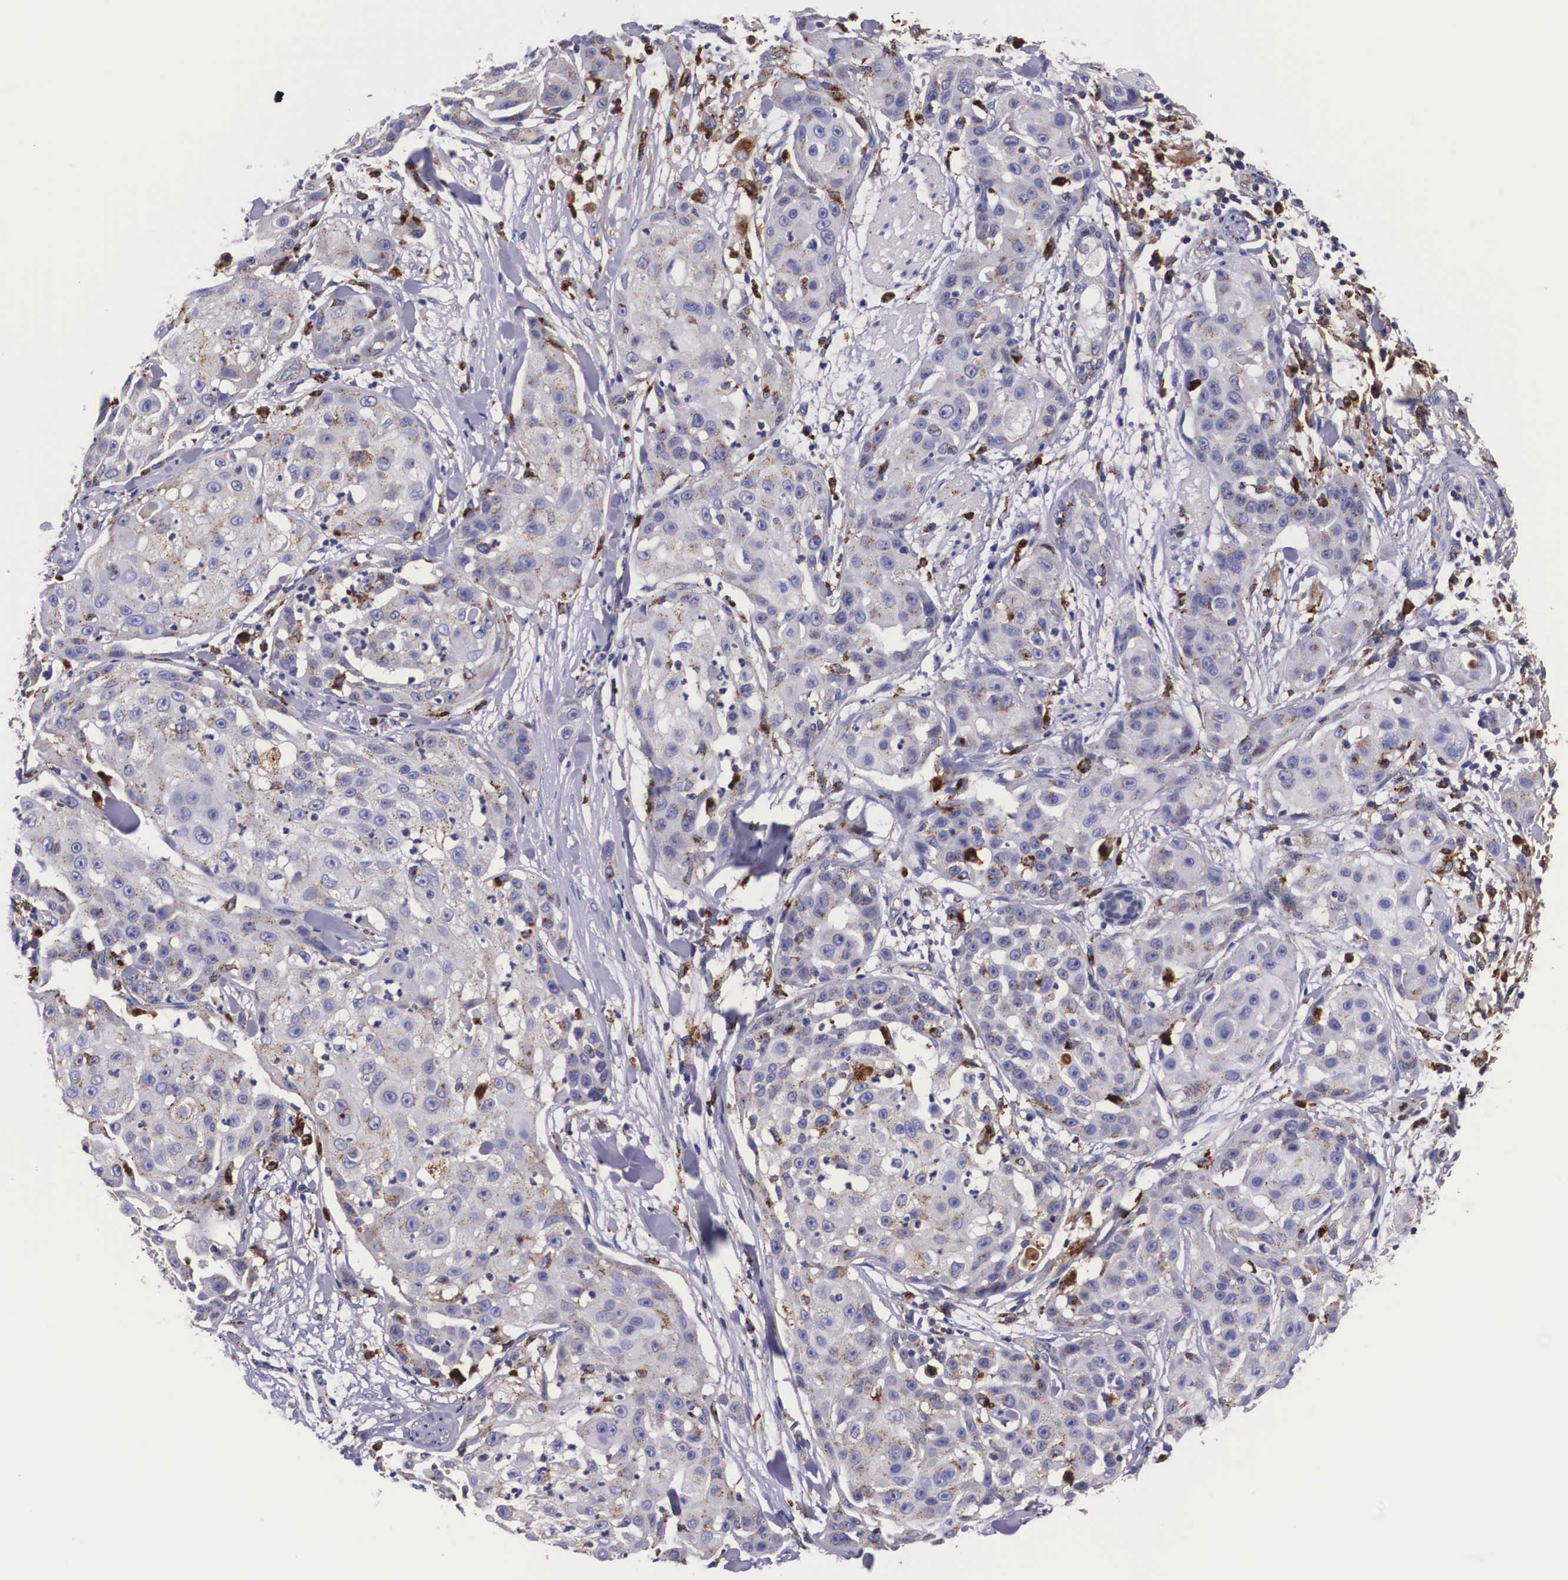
{"staining": {"intensity": "weak", "quantity": "25%-75%", "location": "cytoplasmic/membranous"}, "tissue": "skin cancer", "cell_type": "Tumor cells", "image_type": "cancer", "snomed": [{"axis": "morphology", "description": "Squamous cell carcinoma, NOS"}, {"axis": "topography", "description": "Skin"}], "caption": "Brown immunohistochemical staining in squamous cell carcinoma (skin) displays weak cytoplasmic/membranous staining in approximately 25%-75% of tumor cells. Using DAB (3,3'-diaminobenzidine) (brown) and hematoxylin (blue) stains, captured at high magnification using brightfield microscopy.", "gene": "NAGA", "patient": {"sex": "female", "age": 57}}